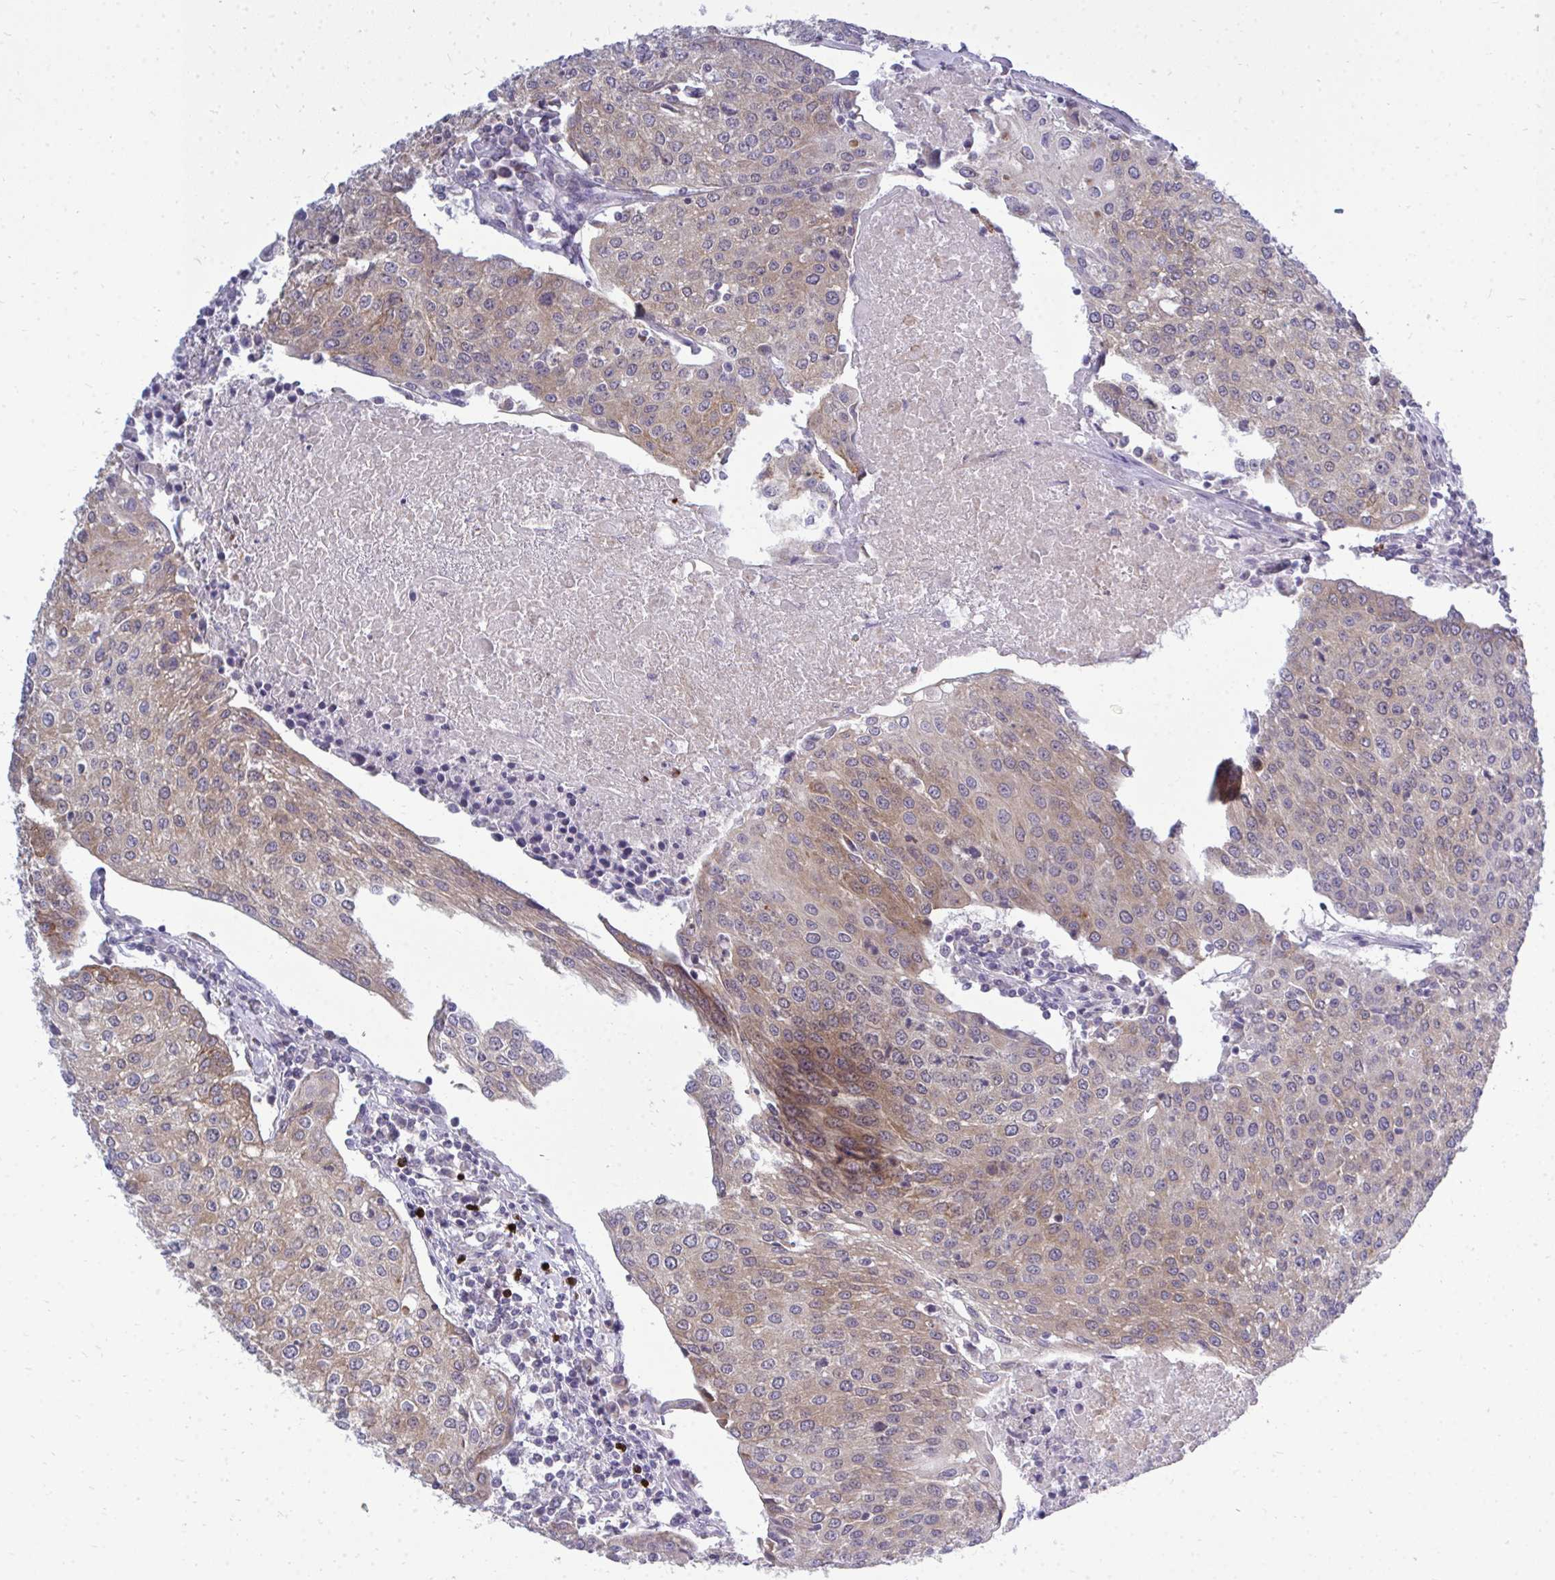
{"staining": {"intensity": "weak", "quantity": ">75%", "location": "cytoplasmic/membranous"}, "tissue": "urothelial cancer", "cell_type": "Tumor cells", "image_type": "cancer", "snomed": [{"axis": "morphology", "description": "Urothelial carcinoma, High grade"}, {"axis": "topography", "description": "Urinary bladder"}], "caption": "A high-resolution micrograph shows immunohistochemistry staining of urothelial cancer, which shows weak cytoplasmic/membranous expression in about >75% of tumor cells. (brown staining indicates protein expression, while blue staining denotes nuclei).", "gene": "ACSL5", "patient": {"sex": "female", "age": 85}}